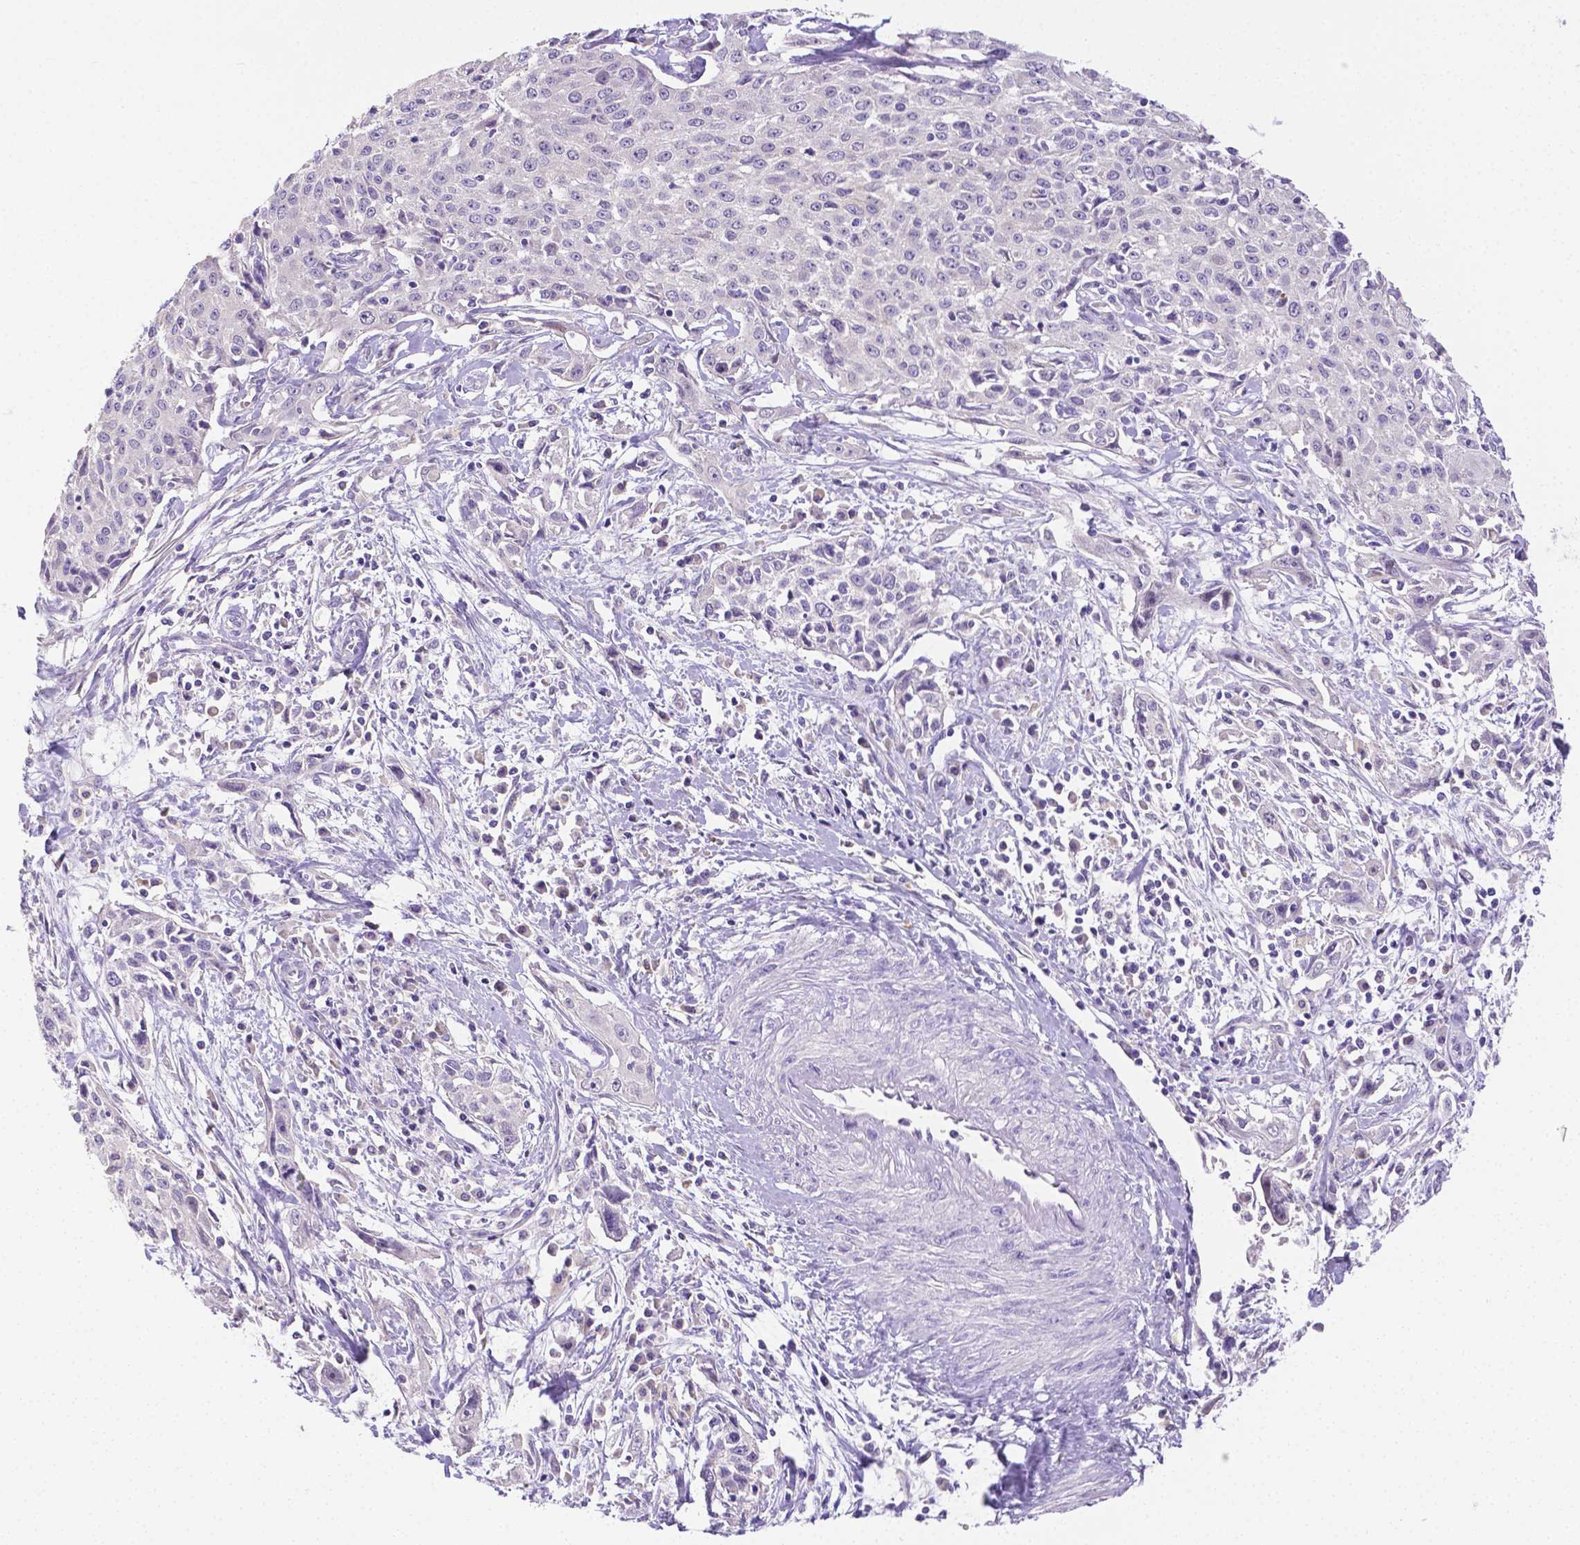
{"staining": {"intensity": "negative", "quantity": "none", "location": "none"}, "tissue": "cervical cancer", "cell_type": "Tumor cells", "image_type": "cancer", "snomed": [{"axis": "morphology", "description": "Squamous cell carcinoma, NOS"}, {"axis": "topography", "description": "Cervix"}], "caption": "Immunohistochemical staining of human cervical cancer (squamous cell carcinoma) demonstrates no significant expression in tumor cells.", "gene": "NXPH2", "patient": {"sex": "female", "age": 38}}